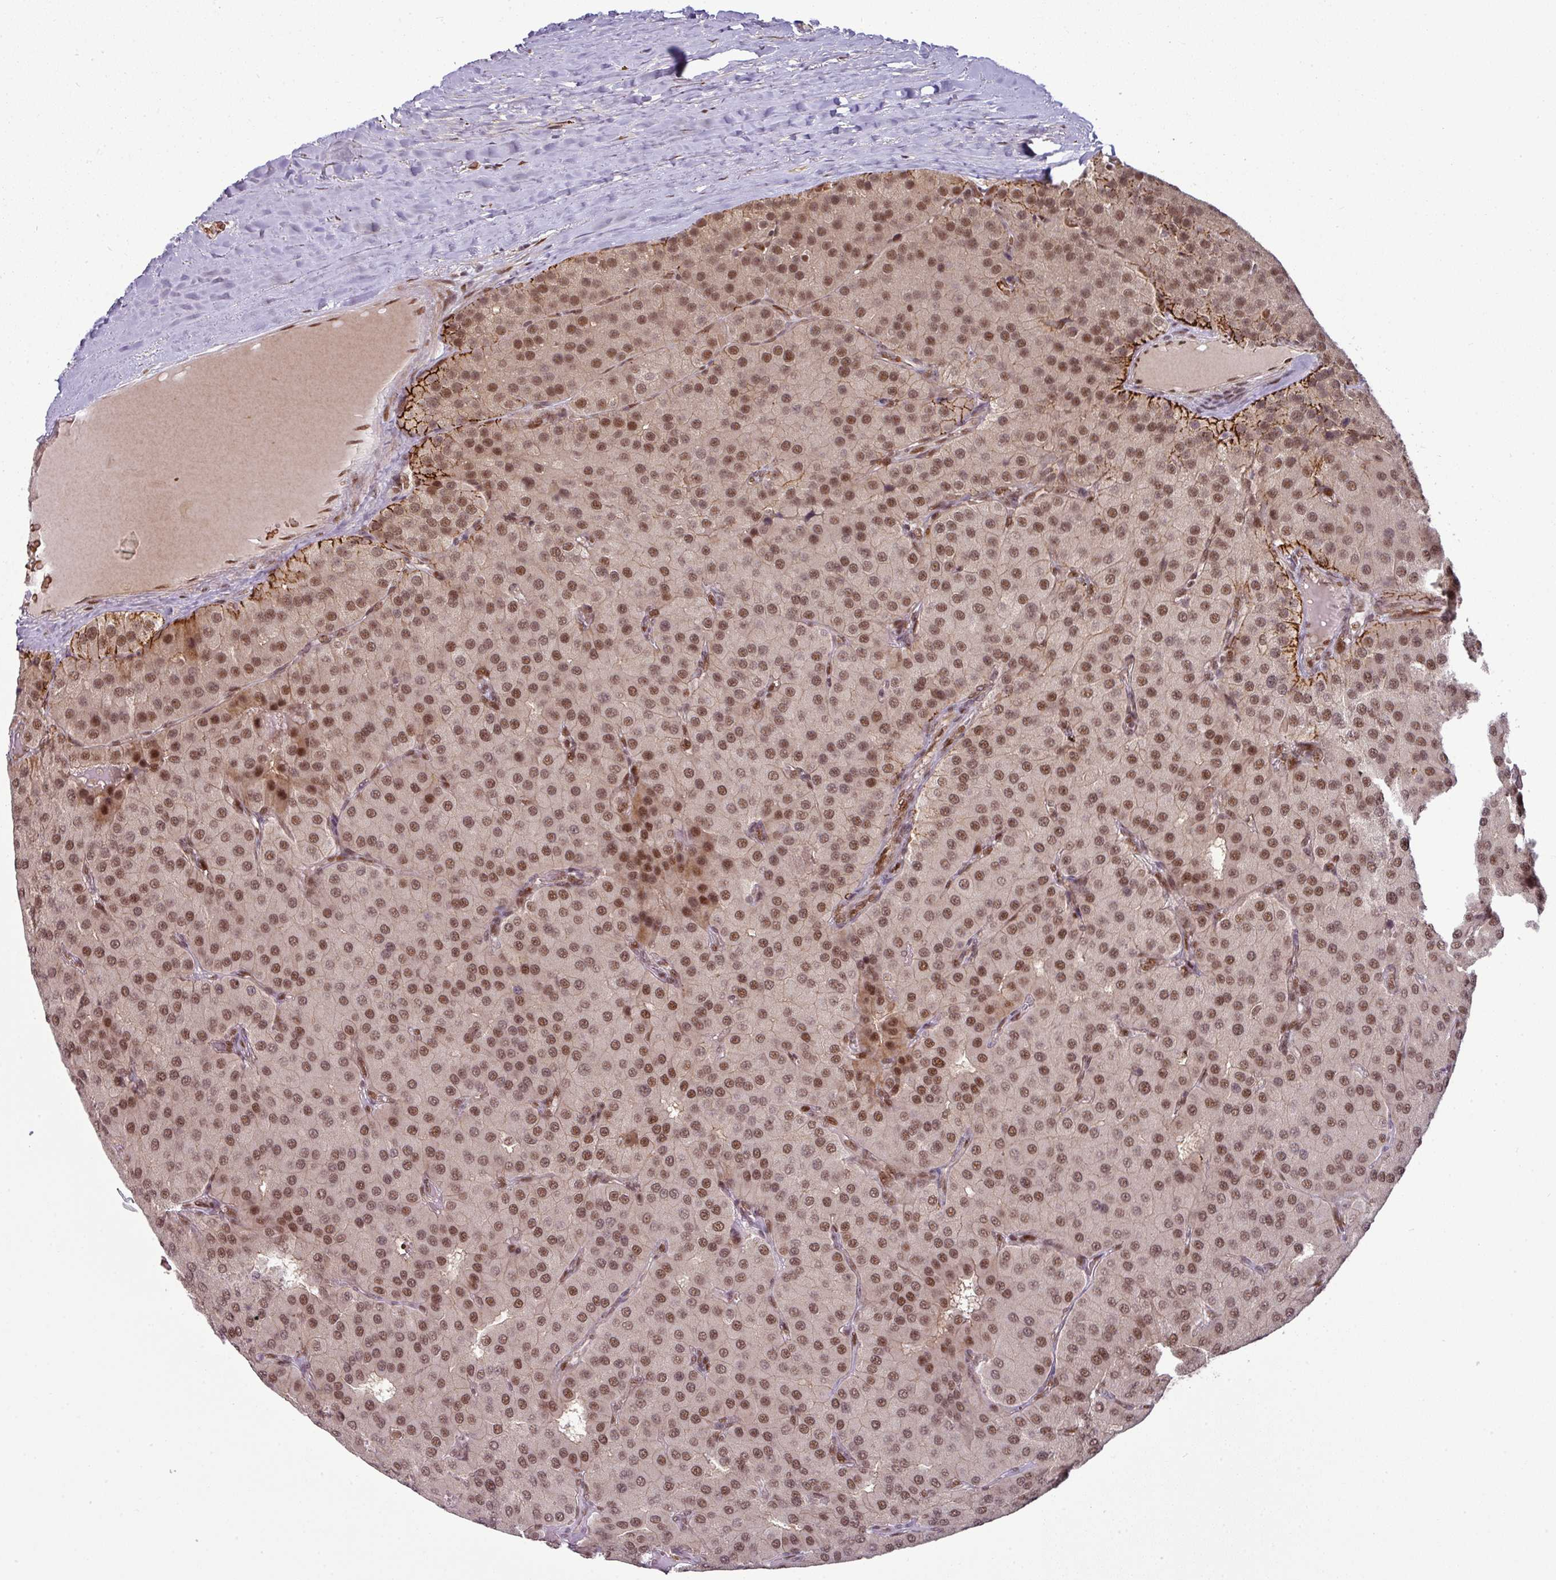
{"staining": {"intensity": "strong", "quantity": ">75%", "location": "nuclear"}, "tissue": "parathyroid gland", "cell_type": "Glandular cells", "image_type": "normal", "snomed": [{"axis": "morphology", "description": "Normal tissue, NOS"}, {"axis": "morphology", "description": "Adenoma, NOS"}, {"axis": "topography", "description": "Parathyroid gland"}], "caption": "Protein staining of unremarkable parathyroid gland shows strong nuclear expression in about >75% of glandular cells.", "gene": "CIC", "patient": {"sex": "female", "age": 86}}